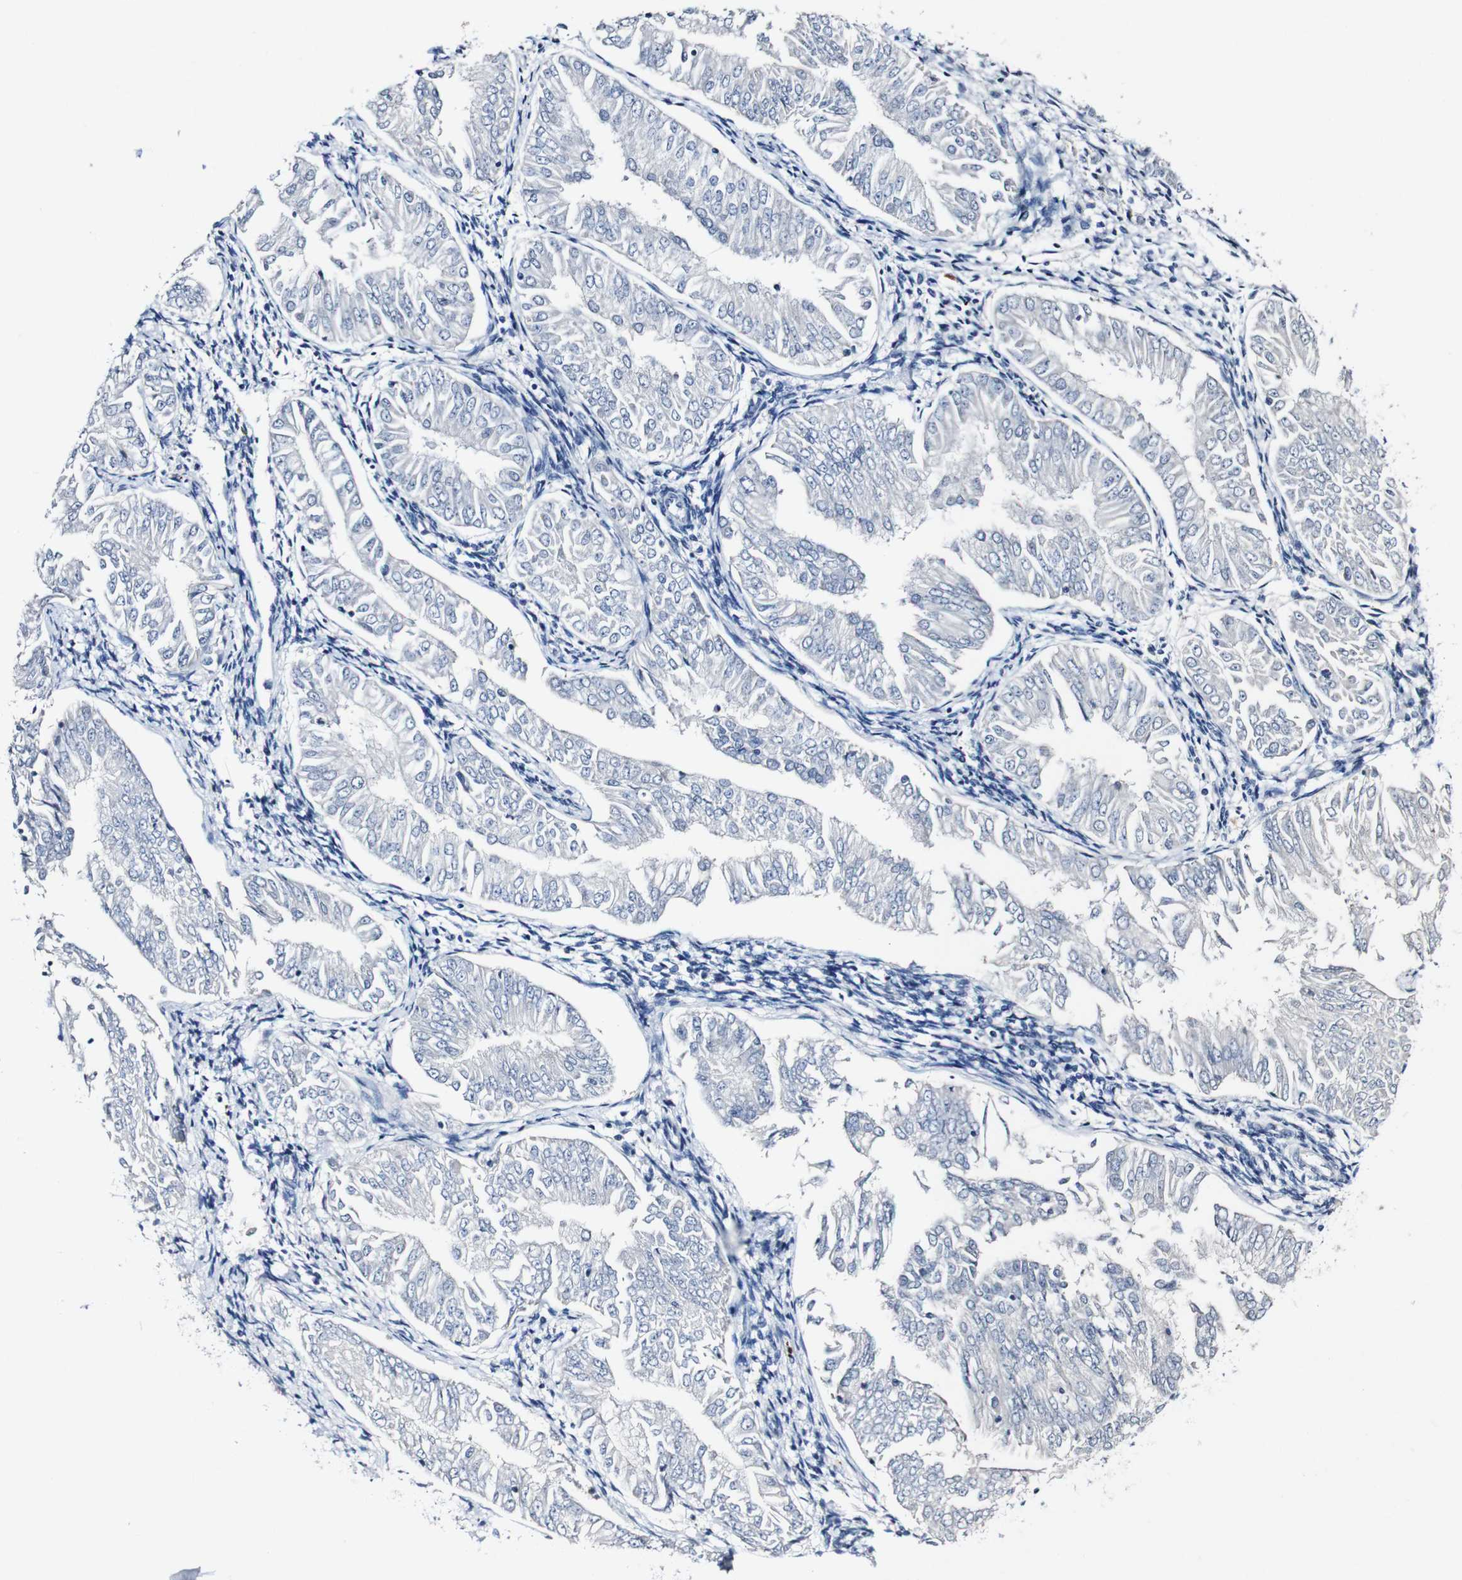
{"staining": {"intensity": "negative", "quantity": "none", "location": "none"}, "tissue": "endometrial cancer", "cell_type": "Tumor cells", "image_type": "cancer", "snomed": [{"axis": "morphology", "description": "Adenocarcinoma, NOS"}, {"axis": "topography", "description": "Endometrium"}], "caption": "An immunohistochemistry photomicrograph of adenocarcinoma (endometrial) is shown. There is no staining in tumor cells of adenocarcinoma (endometrial).", "gene": "GRAMD1A", "patient": {"sex": "female", "age": 53}}